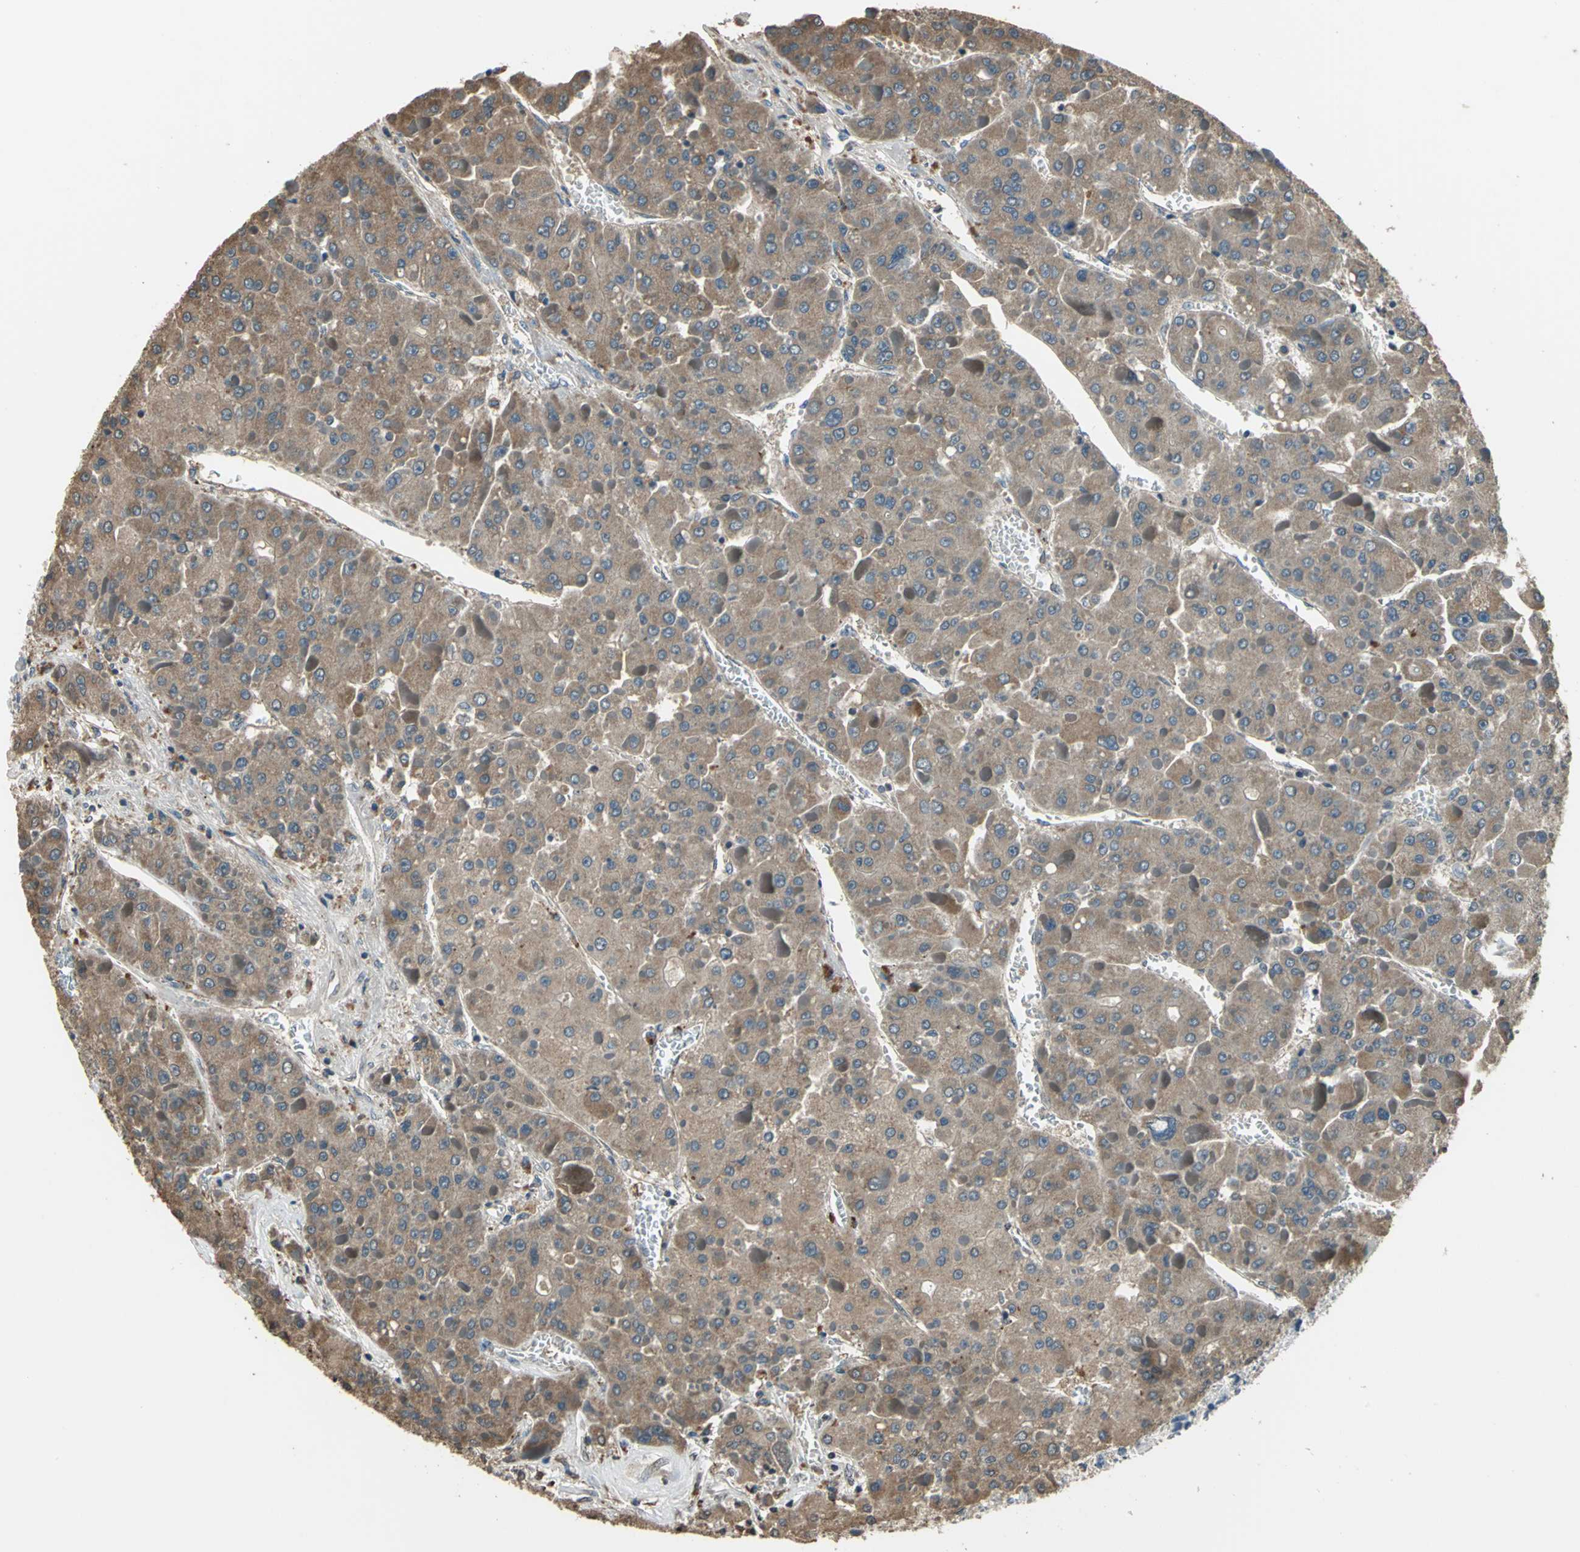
{"staining": {"intensity": "moderate", "quantity": ">75%", "location": "cytoplasmic/membranous"}, "tissue": "liver cancer", "cell_type": "Tumor cells", "image_type": "cancer", "snomed": [{"axis": "morphology", "description": "Carcinoma, Hepatocellular, NOS"}, {"axis": "topography", "description": "Liver"}], "caption": "Immunohistochemistry histopathology image of neoplastic tissue: human hepatocellular carcinoma (liver) stained using IHC exhibits medium levels of moderate protein expression localized specifically in the cytoplasmic/membranous of tumor cells, appearing as a cytoplasmic/membranous brown color.", "gene": "TRAK1", "patient": {"sex": "female", "age": 73}}